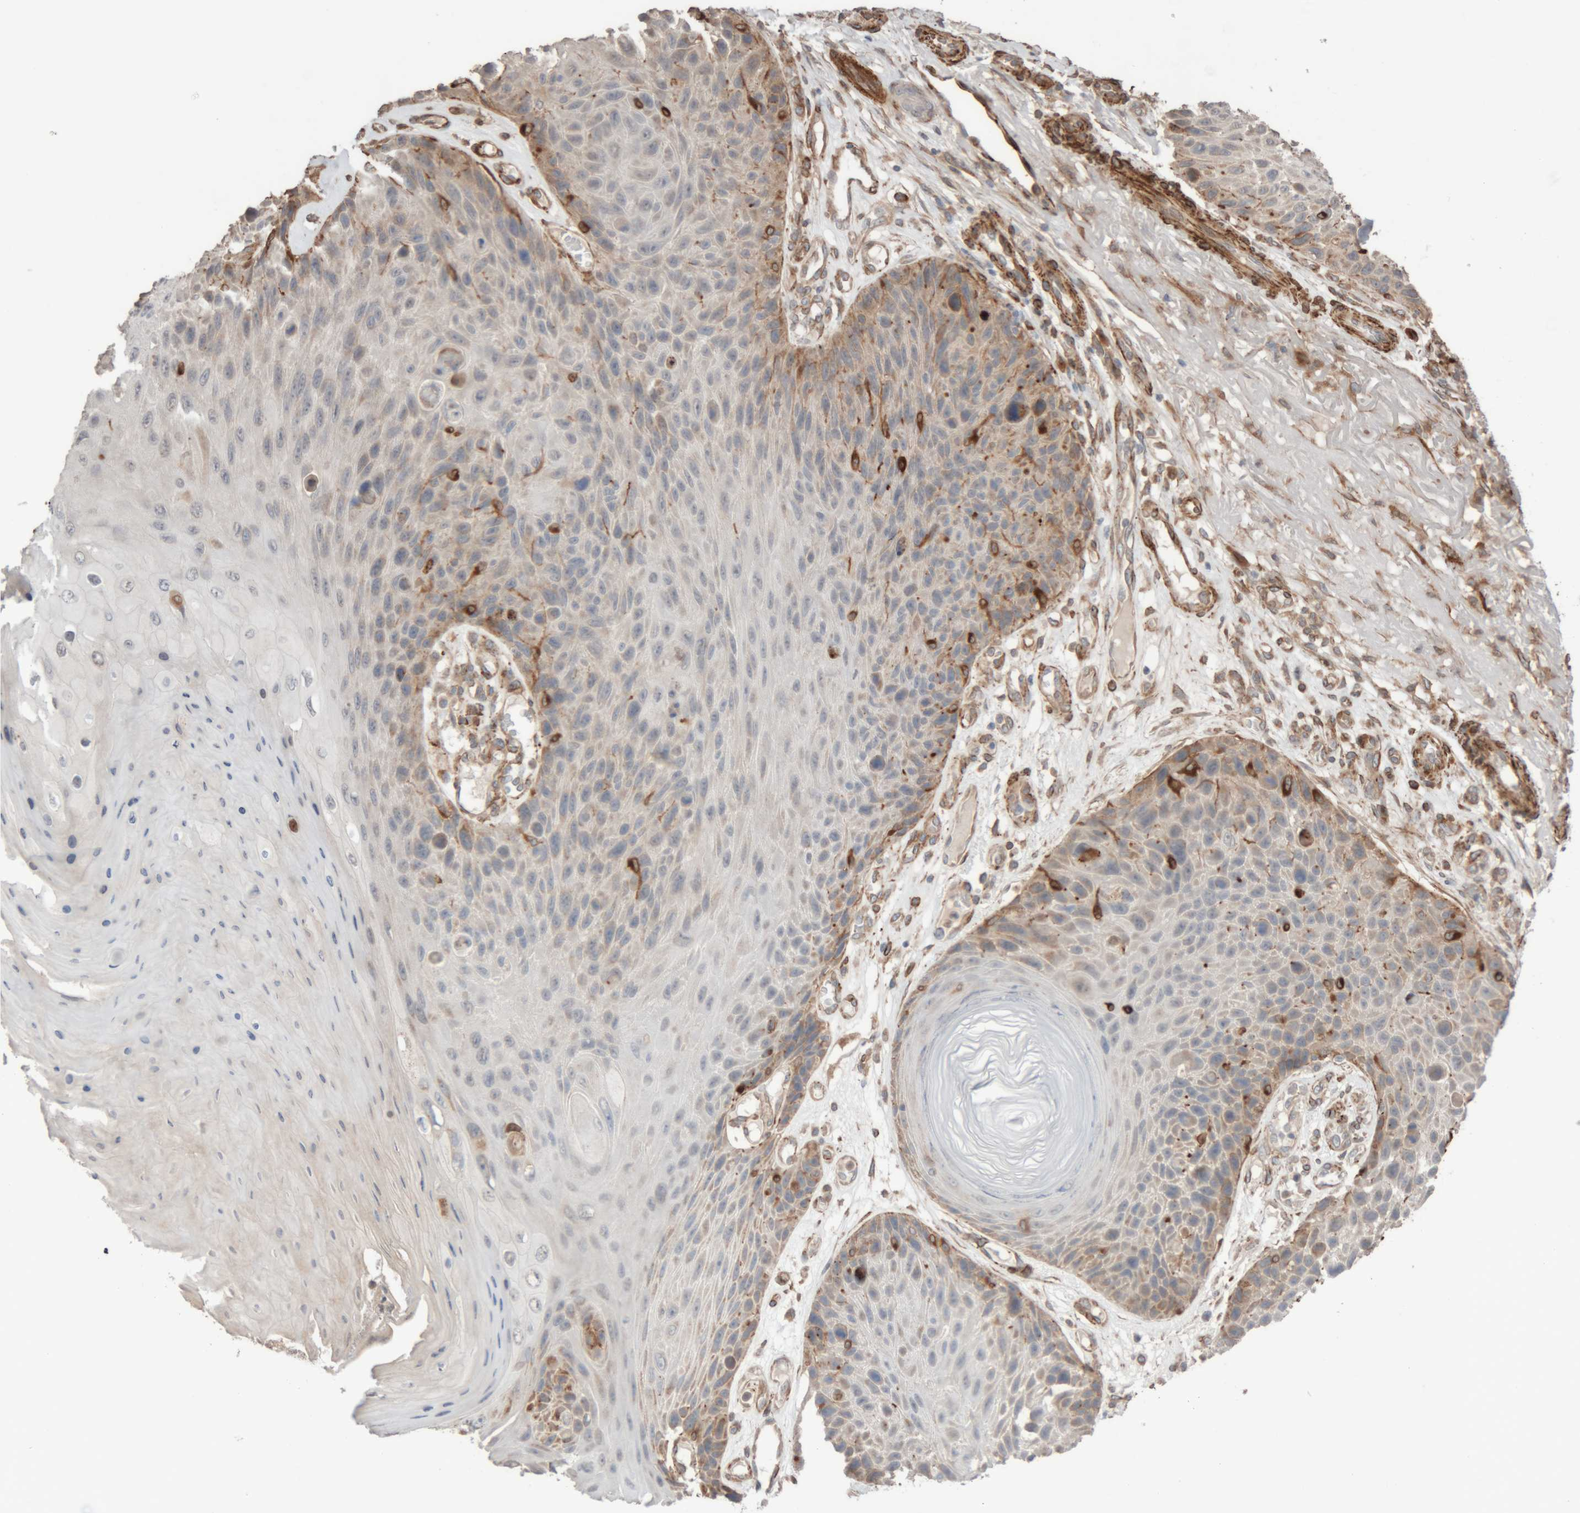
{"staining": {"intensity": "weak", "quantity": "25%-75%", "location": "cytoplasmic/membranous"}, "tissue": "skin cancer", "cell_type": "Tumor cells", "image_type": "cancer", "snomed": [{"axis": "morphology", "description": "Squamous cell carcinoma, NOS"}, {"axis": "topography", "description": "Skin"}], "caption": "Skin cancer (squamous cell carcinoma) stained with DAB immunohistochemistry (IHC) shows low levels of weak cytoplasmic/membranous staining in approximately 25%-75% of tumor cells.", "gene": "RAB32", "patient": {"sex": "female", "age": 88}}